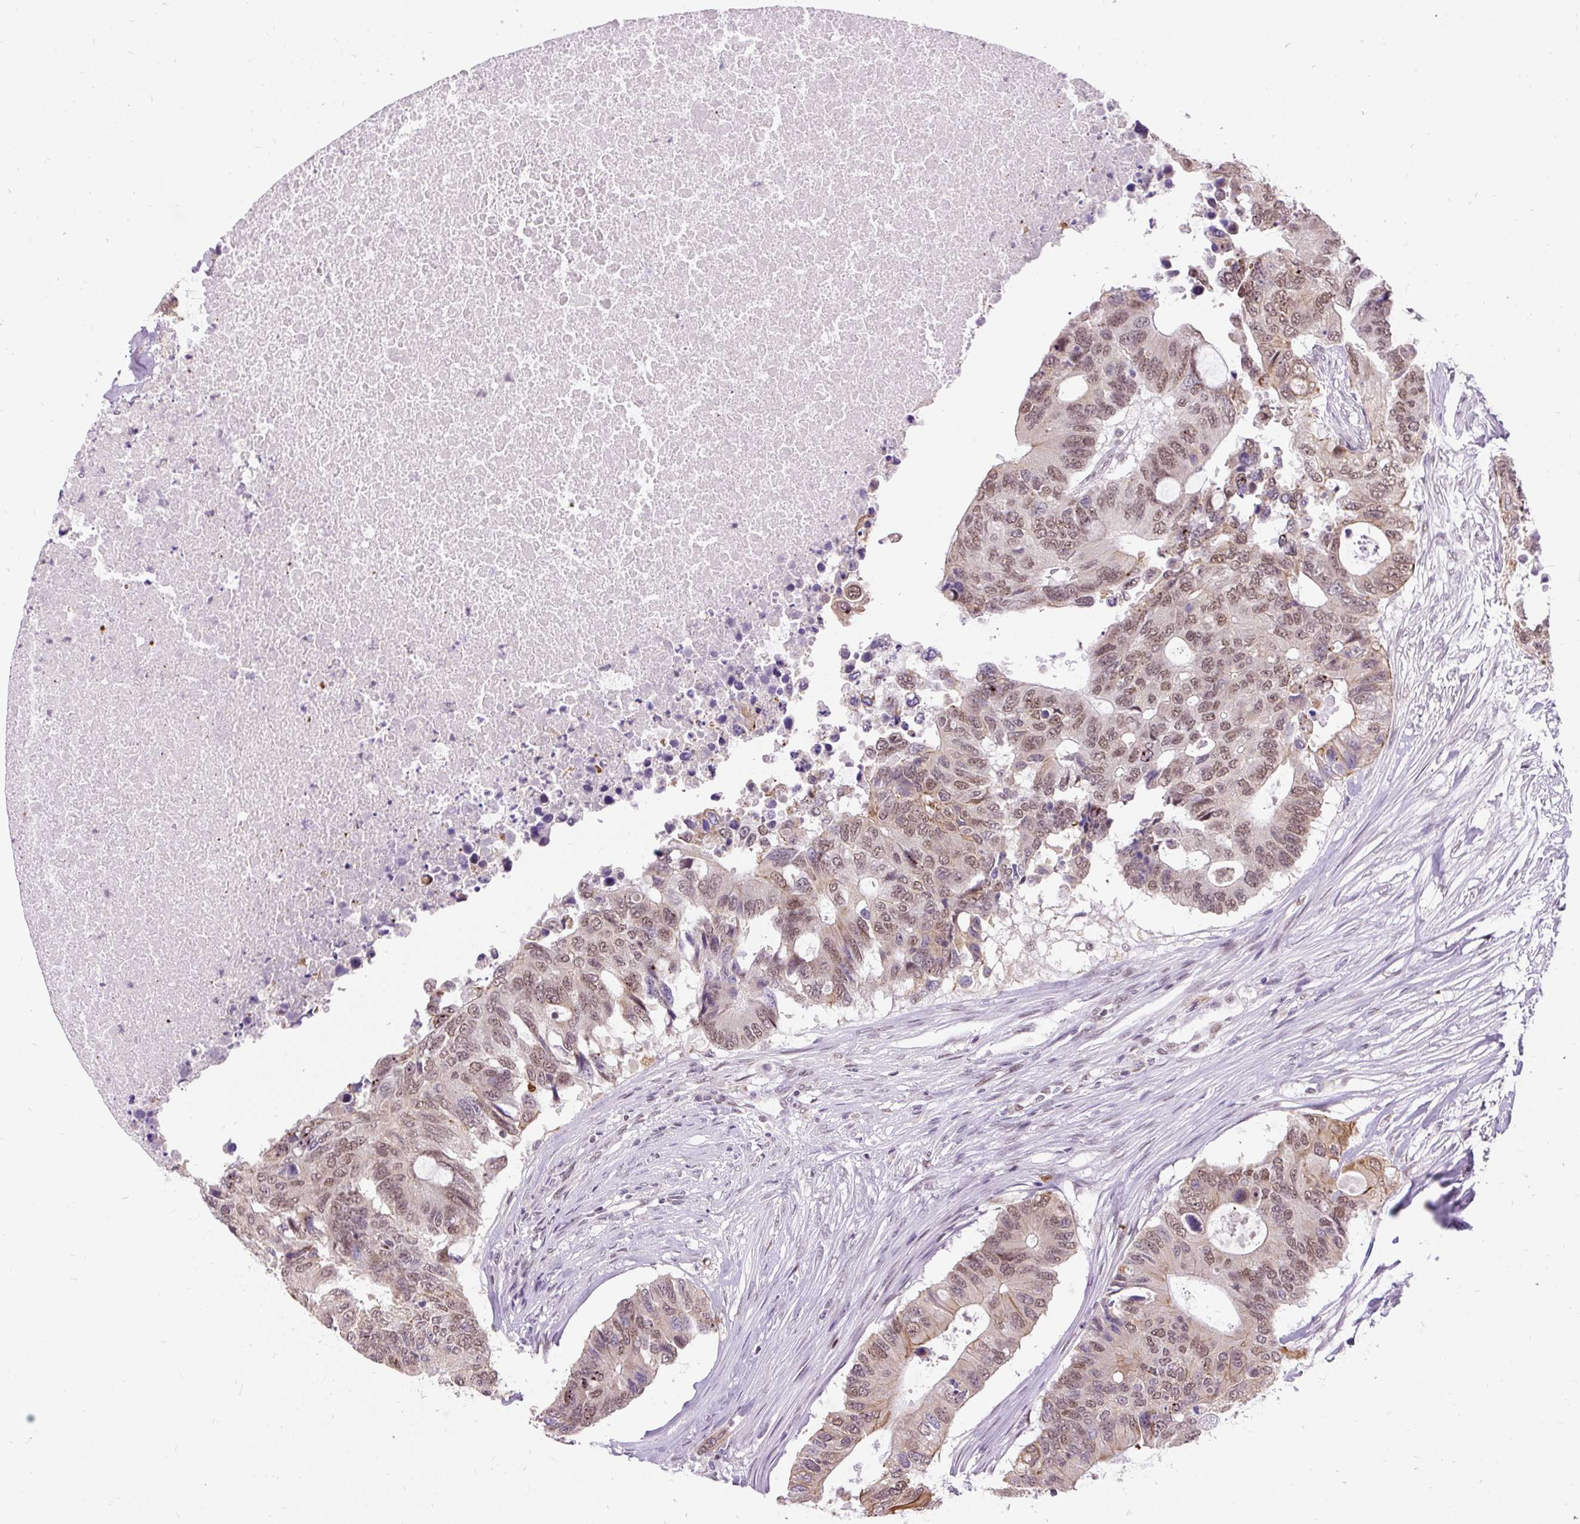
{"staining": {"intensity": "moderate", "quantity": ">75%", "location": "nuclear"}, "tissue": "colorectal cancer", "cell_type": "Tumor cells", "image_type": "cancer", "snomed": [{"axis": "morphology", "description": "Adenocarcinoma, NOS"}, {"axis": "topography", "description": "Colon"}], "caption": "Human adenocarcinoma (colorectal) stained with a brown dye reveals moderate nuclear positive staining in about >75% of tumor cells.", "gene": "ZNF672", "patient": {"sex": "male", "age": 71}}